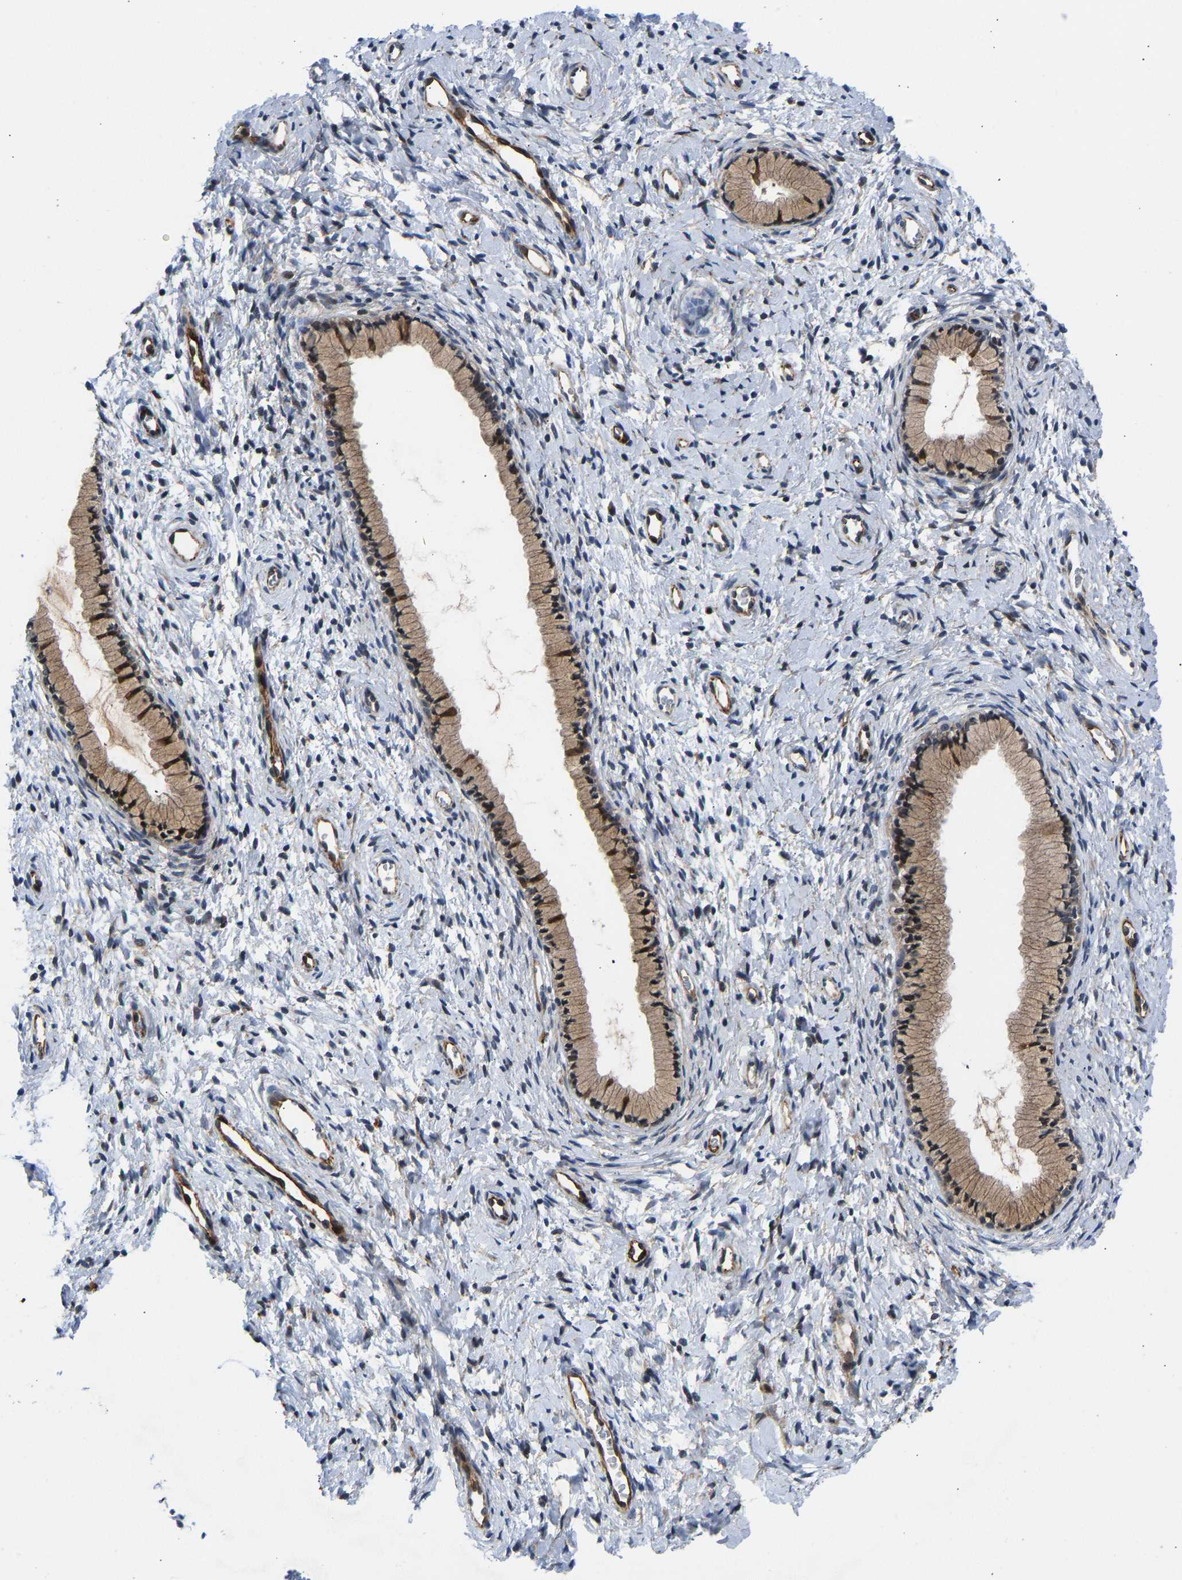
{"staining": {"intensity": "moderate", "quantity": "25%-75%", "location": "cytoplasmic/membranous"}, "tissue": "cervix", "cell_type": "Glandular cells", "image_type": "normal", "snomed": [{"axis": "morphology", "description": "Normal tissue, NOS"}, {"axis": "topography", "description": "Cervix"}], "caption": "Glandular cells reveal medium levels of moderate cytoplasmic/membranous expression in approximately 25%-75% of cells in normal cervix. (Brightfield microscopy of DAB IHC at high magnification).", "gene": "RESF1", "patient": {"sex": "female", "age": 72}}